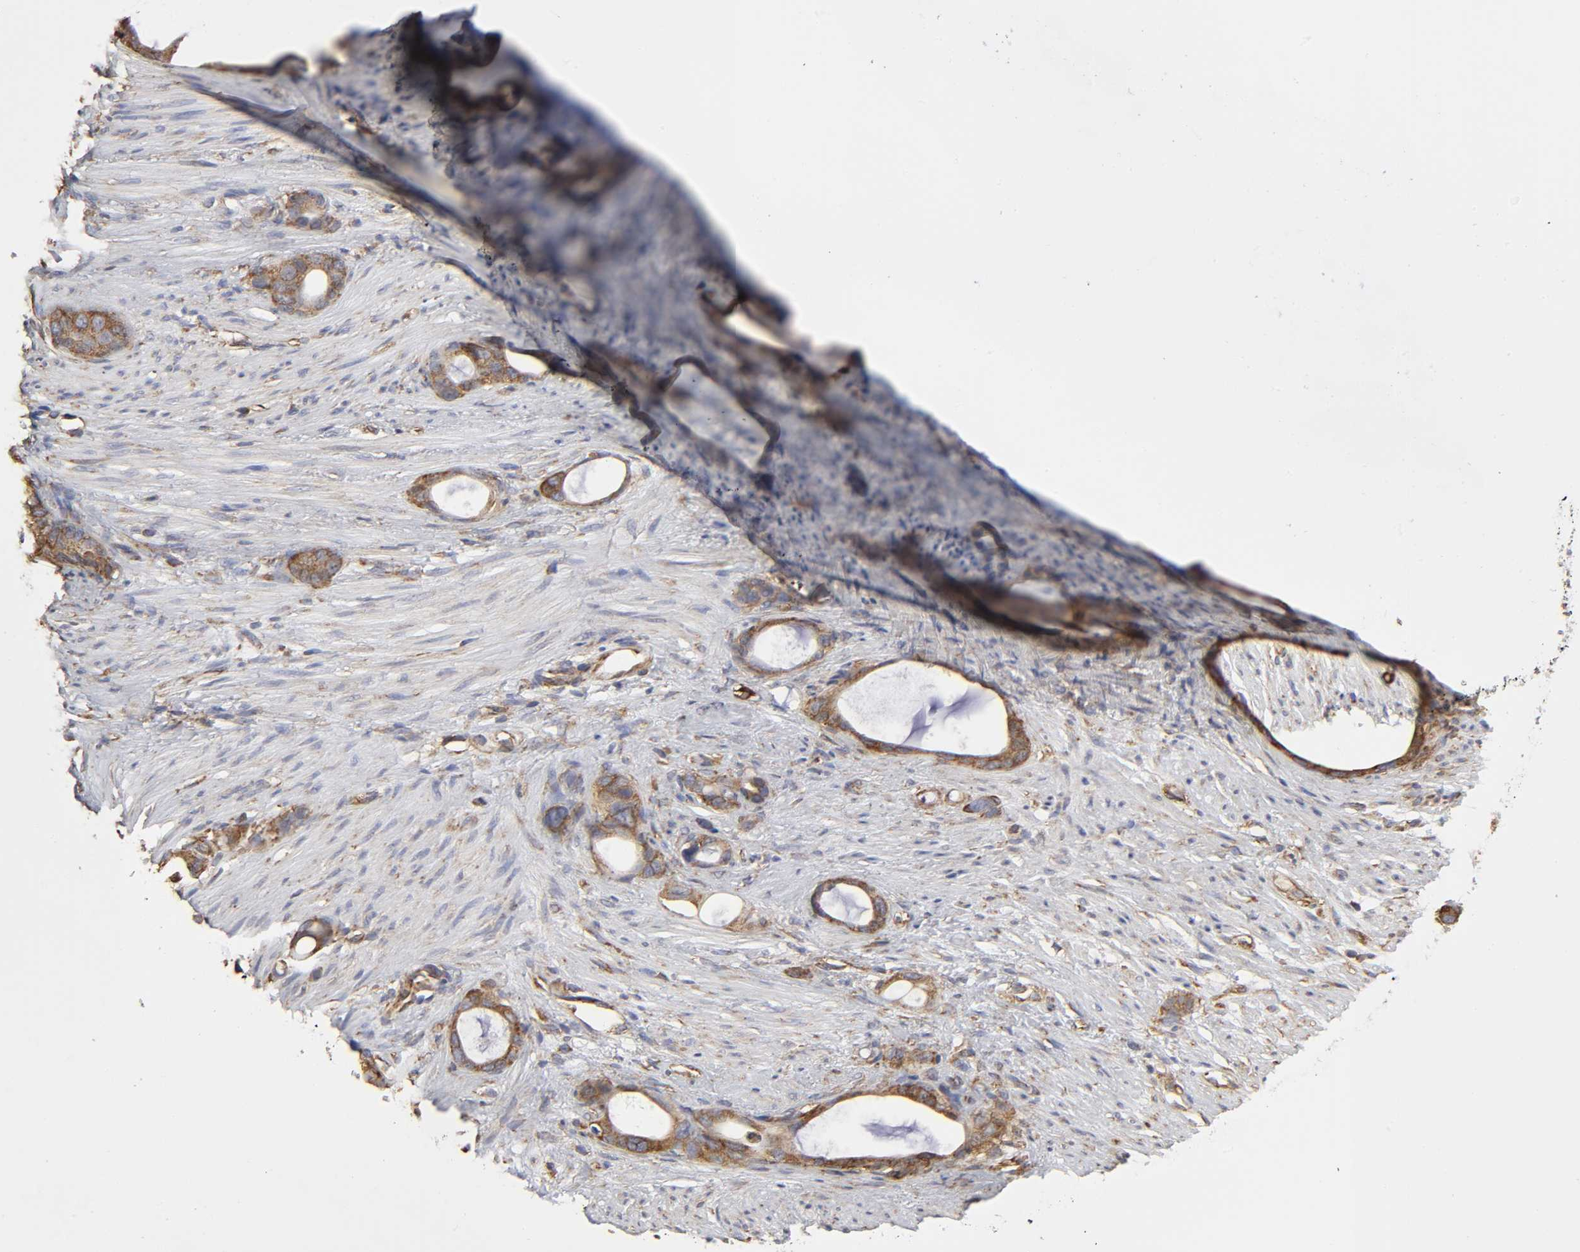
{"staining": {"intensity": "strong", "quantity": ">75%", "location": "cytoplasmic/membranous"}, "tissue": "stomach cancer", "cell_type": "Tumor cells", "image_type": "cancer", "snomed": [{"axis": "morphology", "description": "Adenocarcinoma, NOS"}, {"axis": "topography", "description": "Stomach"}], "caption": "Stomach adenocarcinoma was stained to show a protein in brown. There is high levels of strong cytoplasmic/membranous expression in approximately >75% of tumor cells. The staining was performed using DAB (3,3'-diaminobenzidine), with brown indicating positive protein expression. Nuclei are stained blue with hematoxylin.", "gene": "RPL14", "patient": {"sex": "female", "age": 75}}